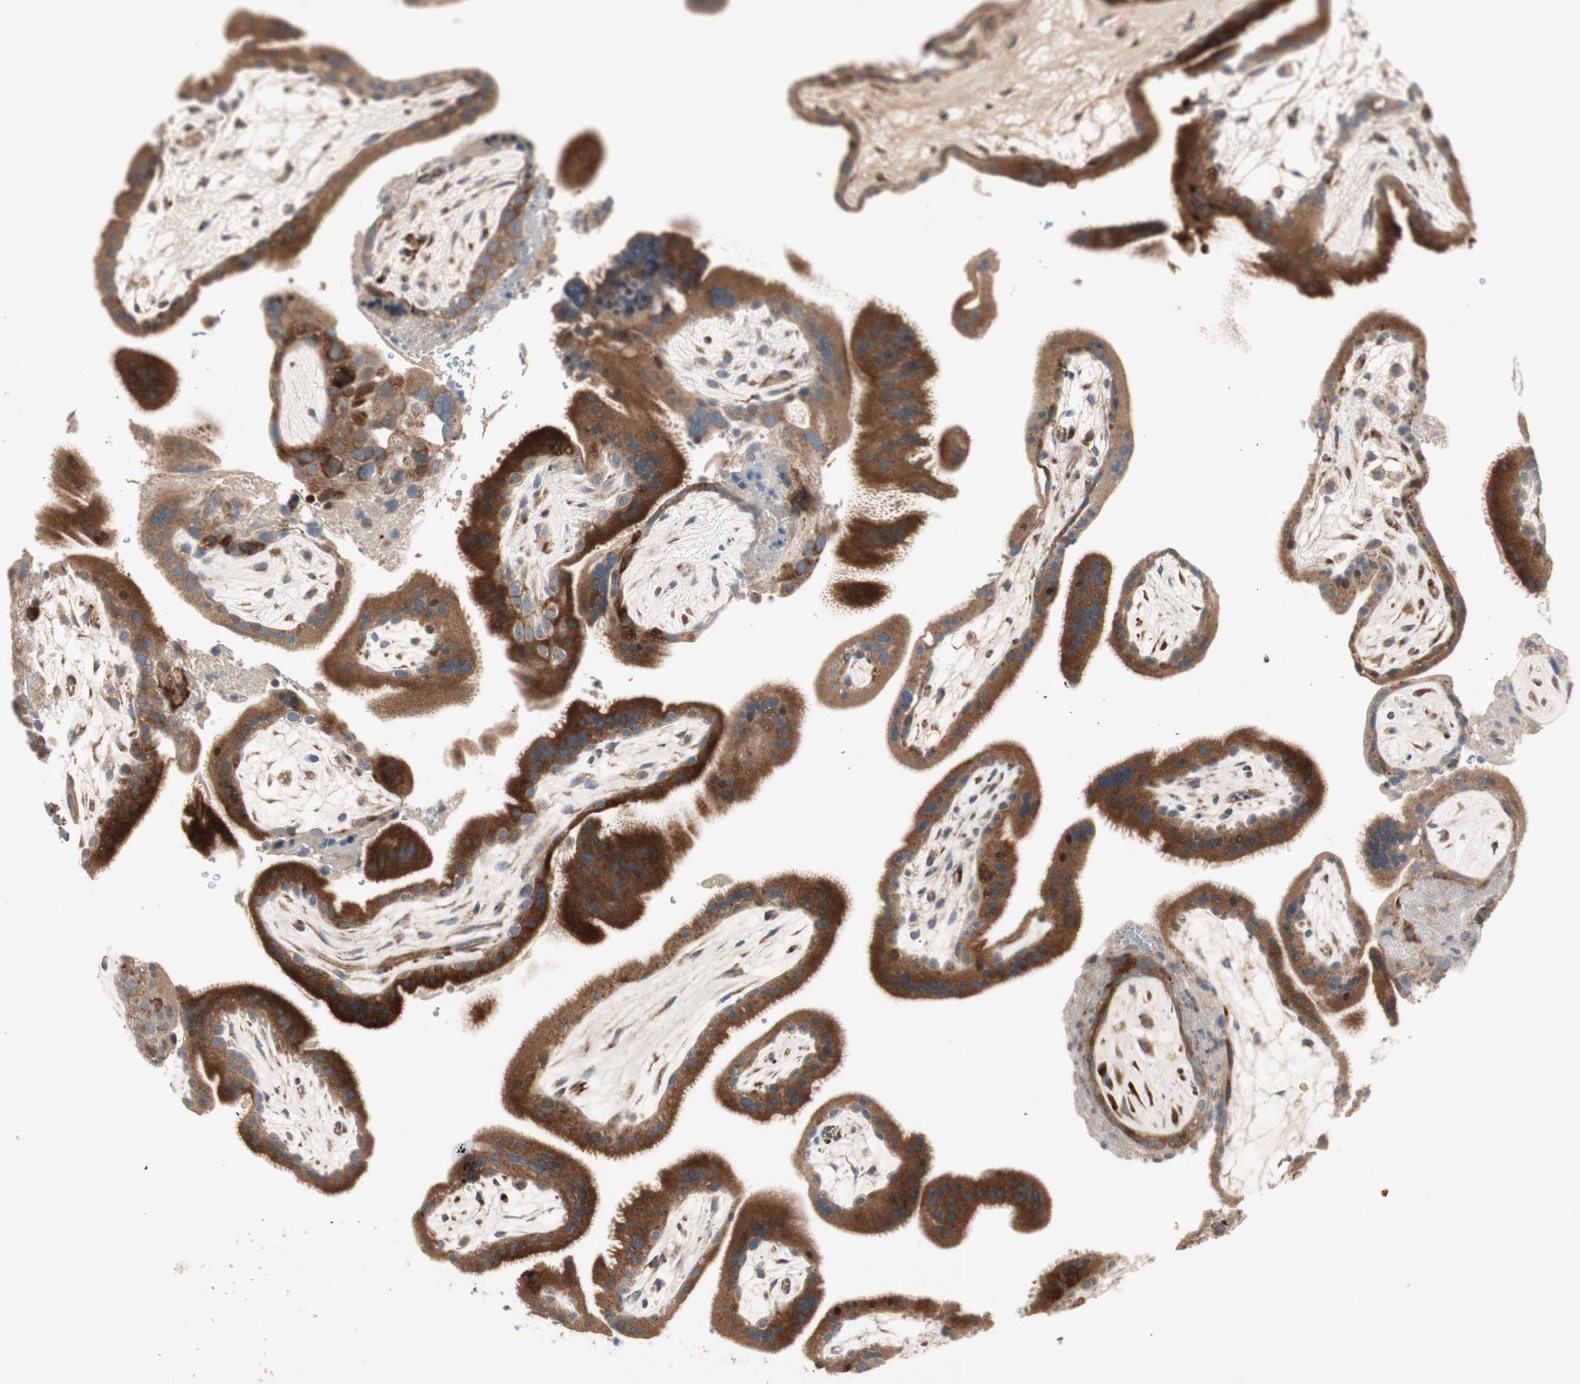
{"staining": {"intensity": "moderate", "quantity": ">75%", "location": "cytoplasmic/membranous"}, "tissue": "placenta", "cell_type": "Decidual cells", "image_type": "normal", "snomed": [{"axis": "morphology", "description": "Normal tissue, NOS"}, {"axis": "topography", "description": "Placenta"}], "caption": "IHC micrograph of benign placenta stained for a protein (brown), which shows medium levels of moderate cytoplasmic/membranous expression in approximately >75% of decidual cells.", "gene": "APOO", "patient": {"sex": "female", "age": 19}}